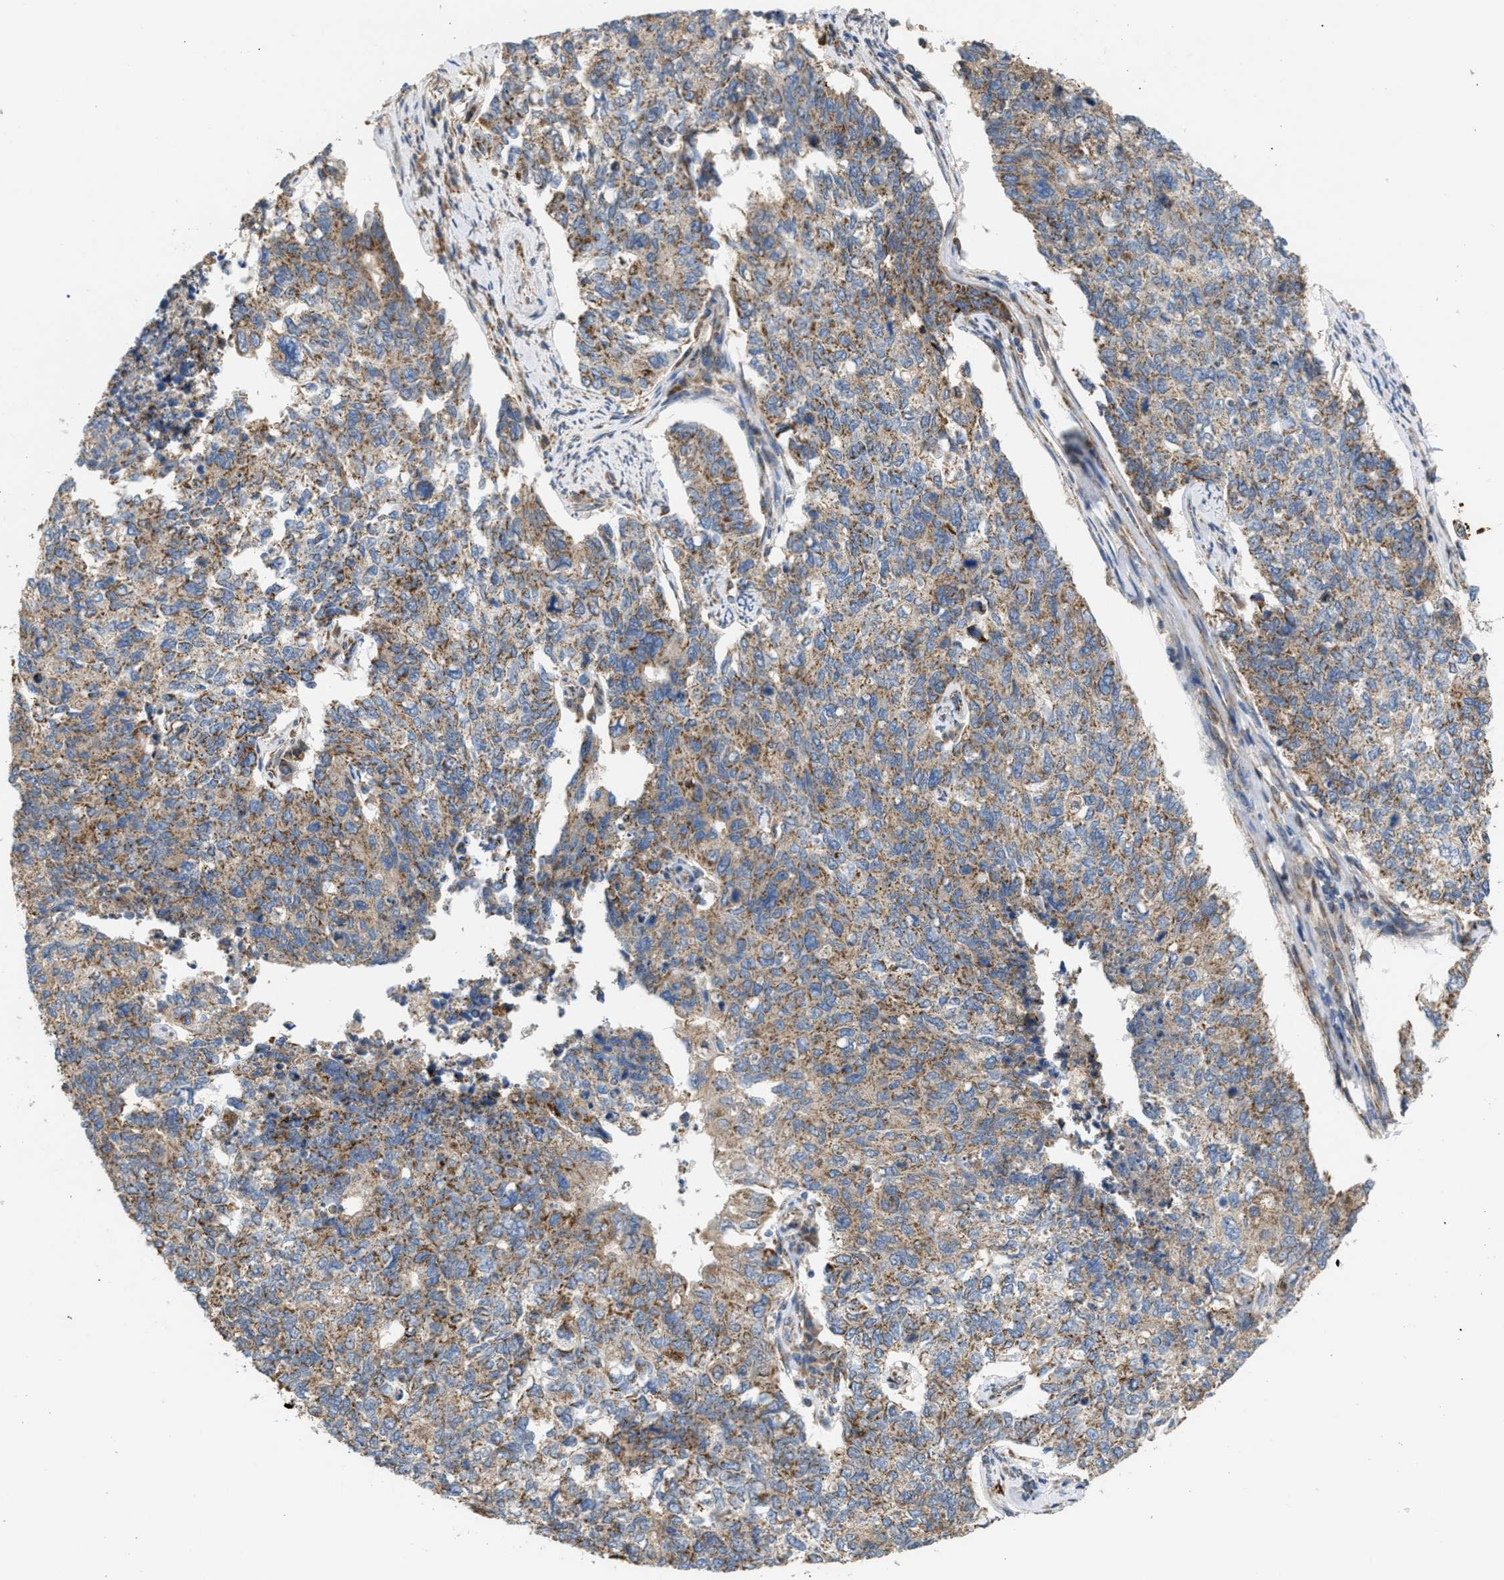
{"staining": {"intensity": "weak", "quantity": ">75%", "location": "cytoplasmic/membranous"}, "tissue": "cervical cancer", "cell_type": "Tumor cells", "image_type": "cancer", "snomed": [{"axis": "morphology", "description": "Squamous cell carcinoma, NOS"}, {"axis": "topography", "description": "Cervix"}], "caption": "Brown immunohistochemical staining in cervical cancer (squamous cell carcinoma) displays weak cytoplasmic/membranous positivity in approximately >75% of tumor cells.", "gene": "TACO1", "patient": {"sex": "female", "age": 63}}